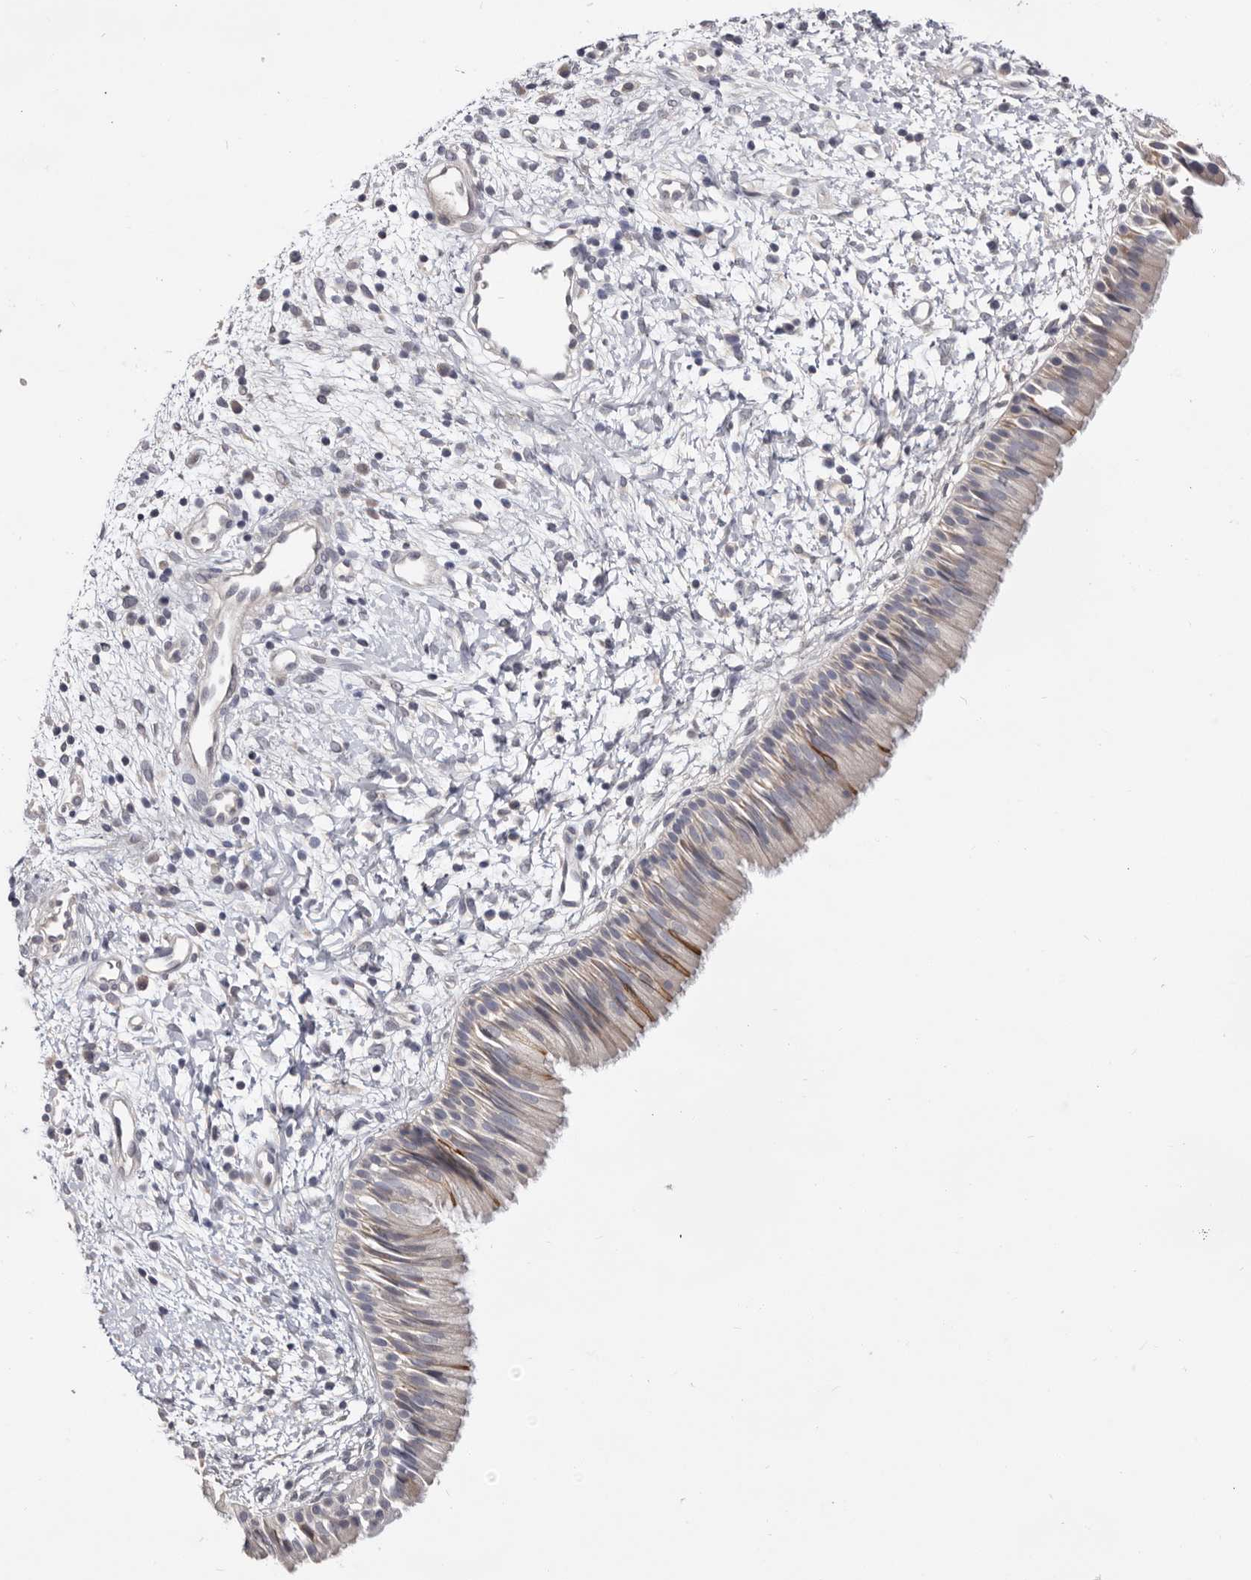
{"staining": {"intensity": "moderate", "quantity": "<25%", "location": "cytoplasmic/membranous"}, "tissue": "nasopharynx", "cell_type": "Respiratory epithelial cells", "image_type": "normal", "snomed": [{"axis": "morphology", "description": "Normal tissue, NOS"}, {"axis": "topography", "description": "Nasopharynx"}], "caption": "High-magnification brightfield microscopy of benign nasopharynx stained with DAB (3,3'-diaminobenzidine) (brown) and counterstained with hematoxylin (blue). respiratory epithelial cells exhibit moderate cytoplasmic/membranous staining is seen in approximately<25% of cells. (DAB (3,3'-diaminobenzidine) IHC with brightfield microscopy, high magnification).", "gene": "DOP1A", "patient": {"sex": "male", "age": 22}}